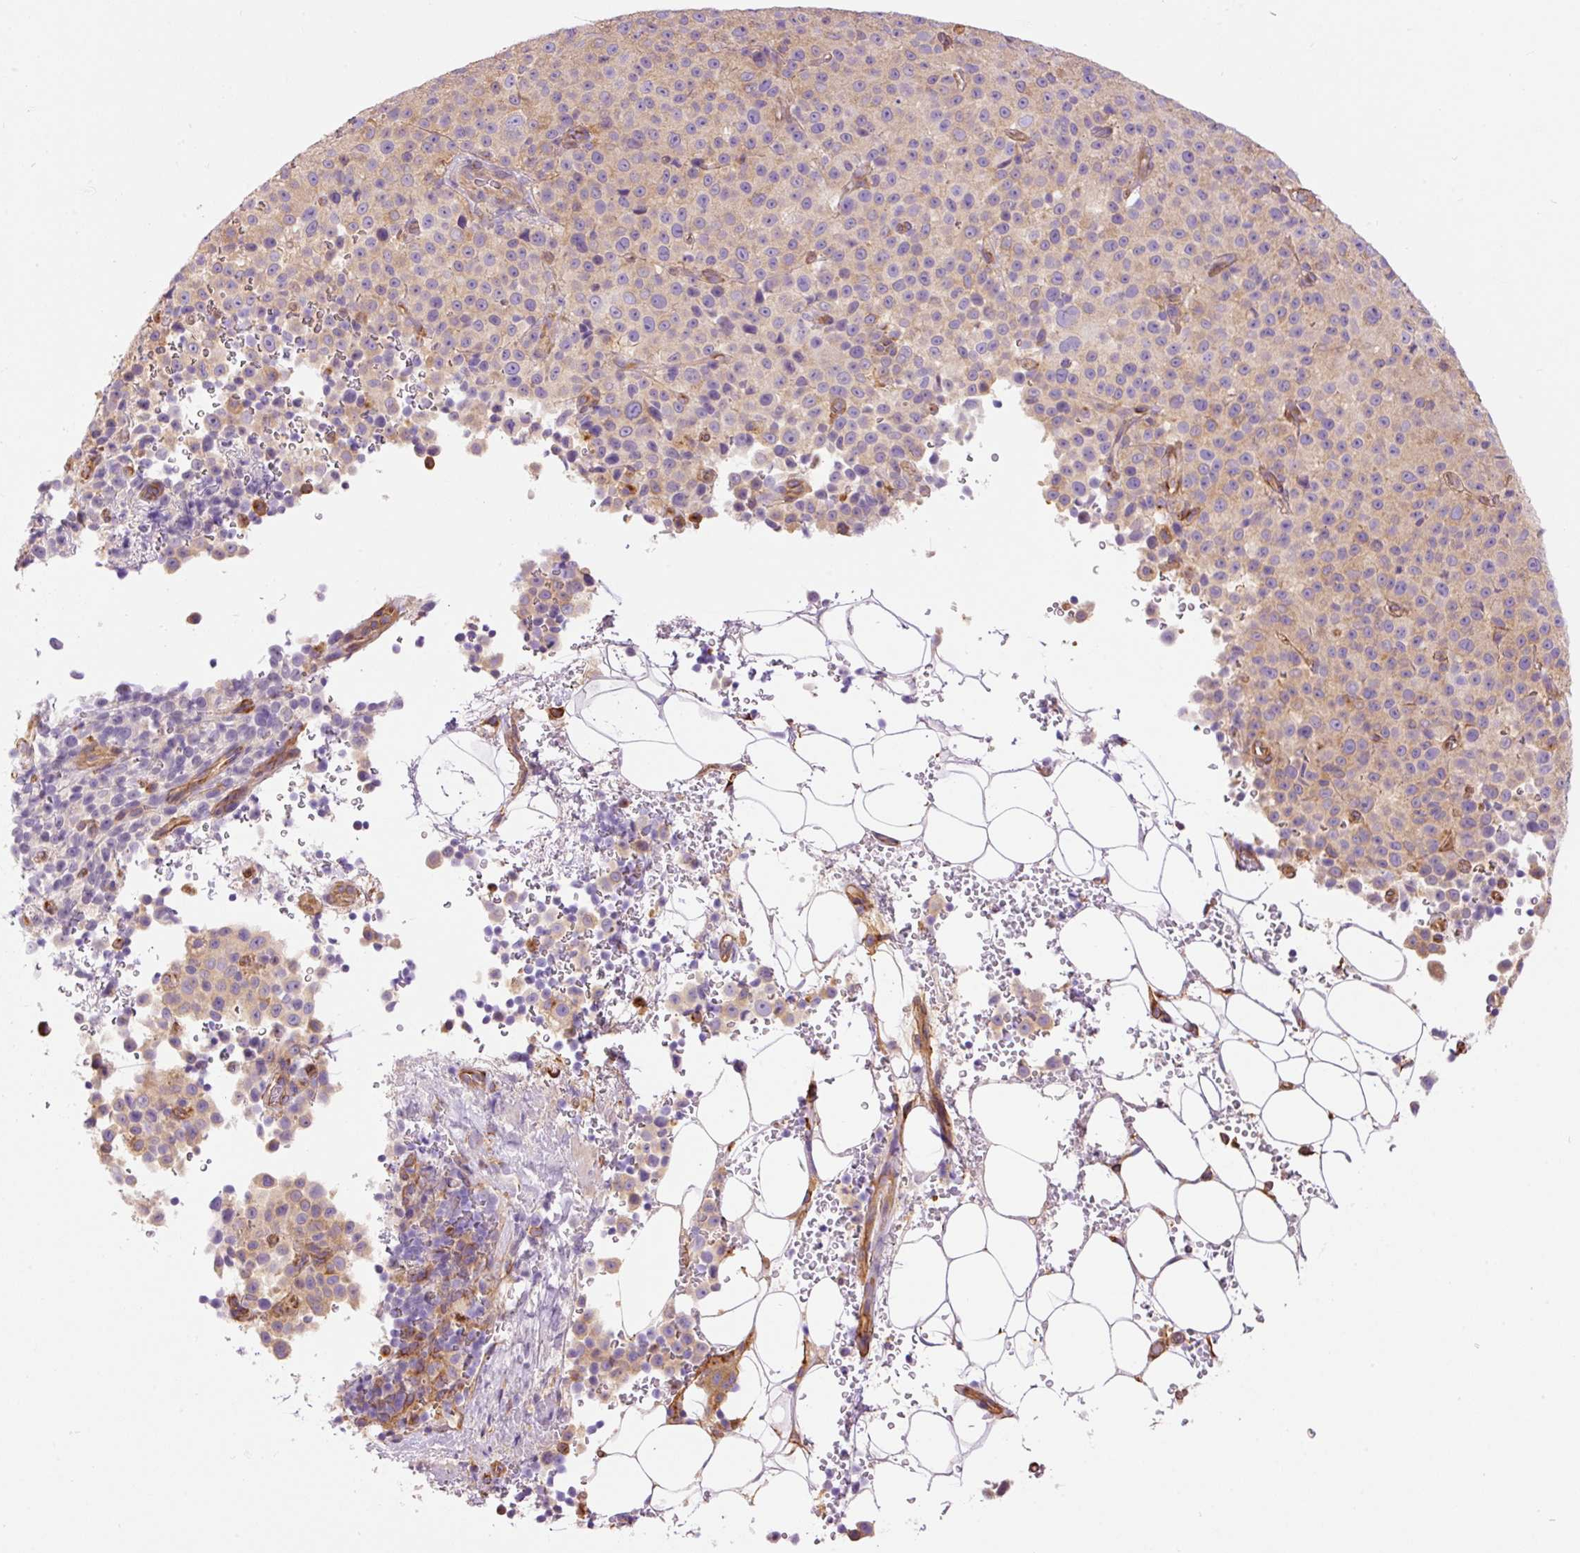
{"staining": {"intensity": "weak", "quantity": "<25%", "location": "cytoplasmic/membranous"}, "tissue": "melanoma", "cell_type": "Tumor cells", "image_type": "cancer", "snomed": [{"axis": "morphology", "description": "Malignant melanoma, Metastatic site"}, {"axis": "topography", "description": "Skin"}, {"axis": "topography", "description": "Lymph node"}], "caption": "Image shows no significant protein expression in tumor cells of malignant melanoma (metastatic site).", "gene": "IL10RB", "patient": {"sex": "male", "age": 66}}